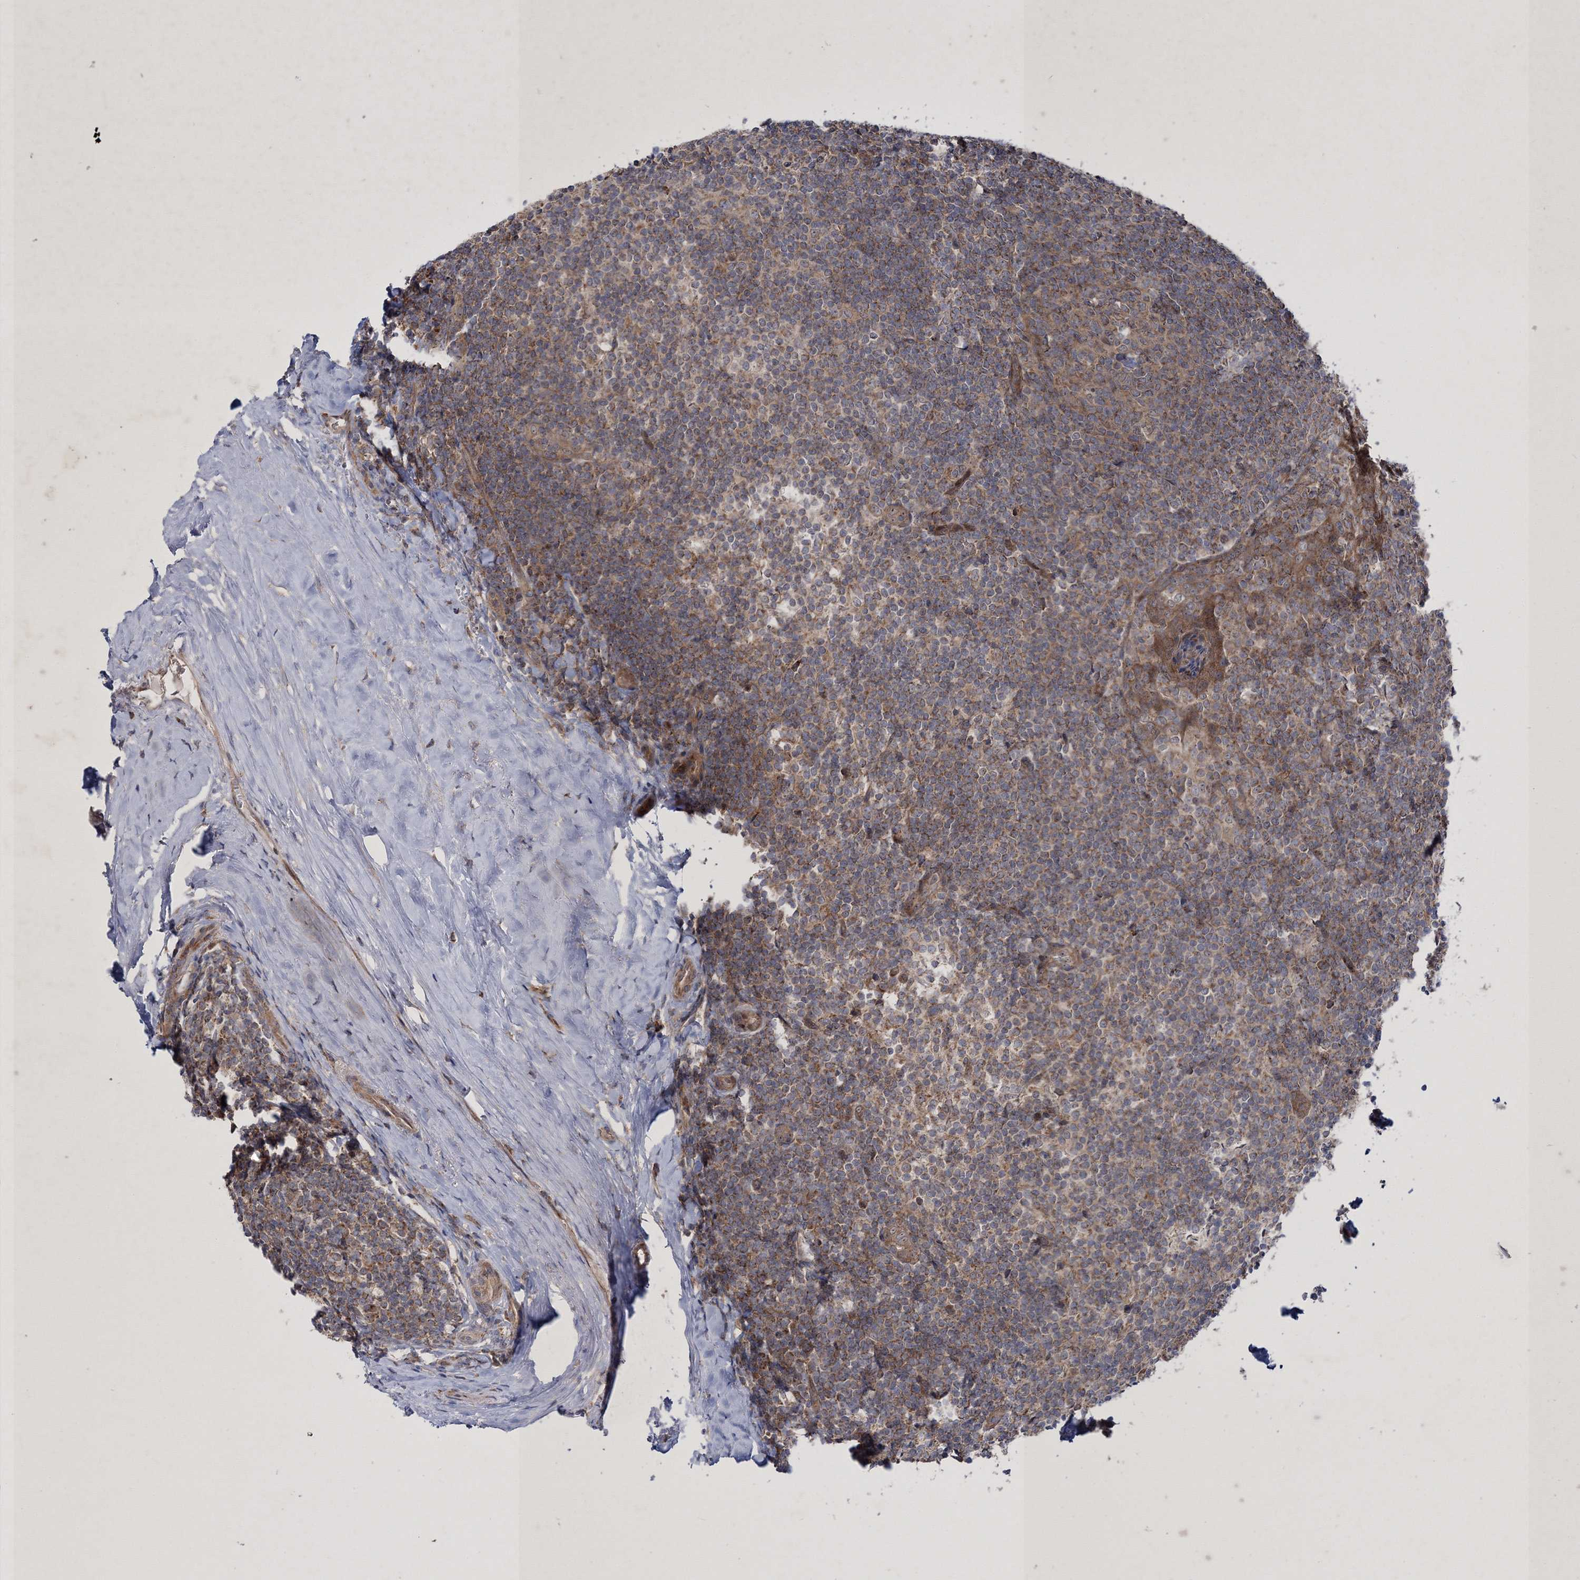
{"staining": {"intensity": "moderate", "quantity": "<25%", "location": "cytoplasmic/membranous"}, "tissue": "tonsil", "cell_type": "Germinal center cells", "image_type": "normal", "snomed": [{"axis": "morphology", "description": "Normal tissue, NOS"}, {"axis": "topography", "description": "Tonsil"}], "caption": "Germinal center cells display low levels of moderate cytoplasmic/membranous positivity in about <25% of cells in unremarkable tonsil. (DAB IHC with brightfield microscopy, high magnification).", "gene": "SCRN3", "patient": {"sex": "male", "age": 37}}